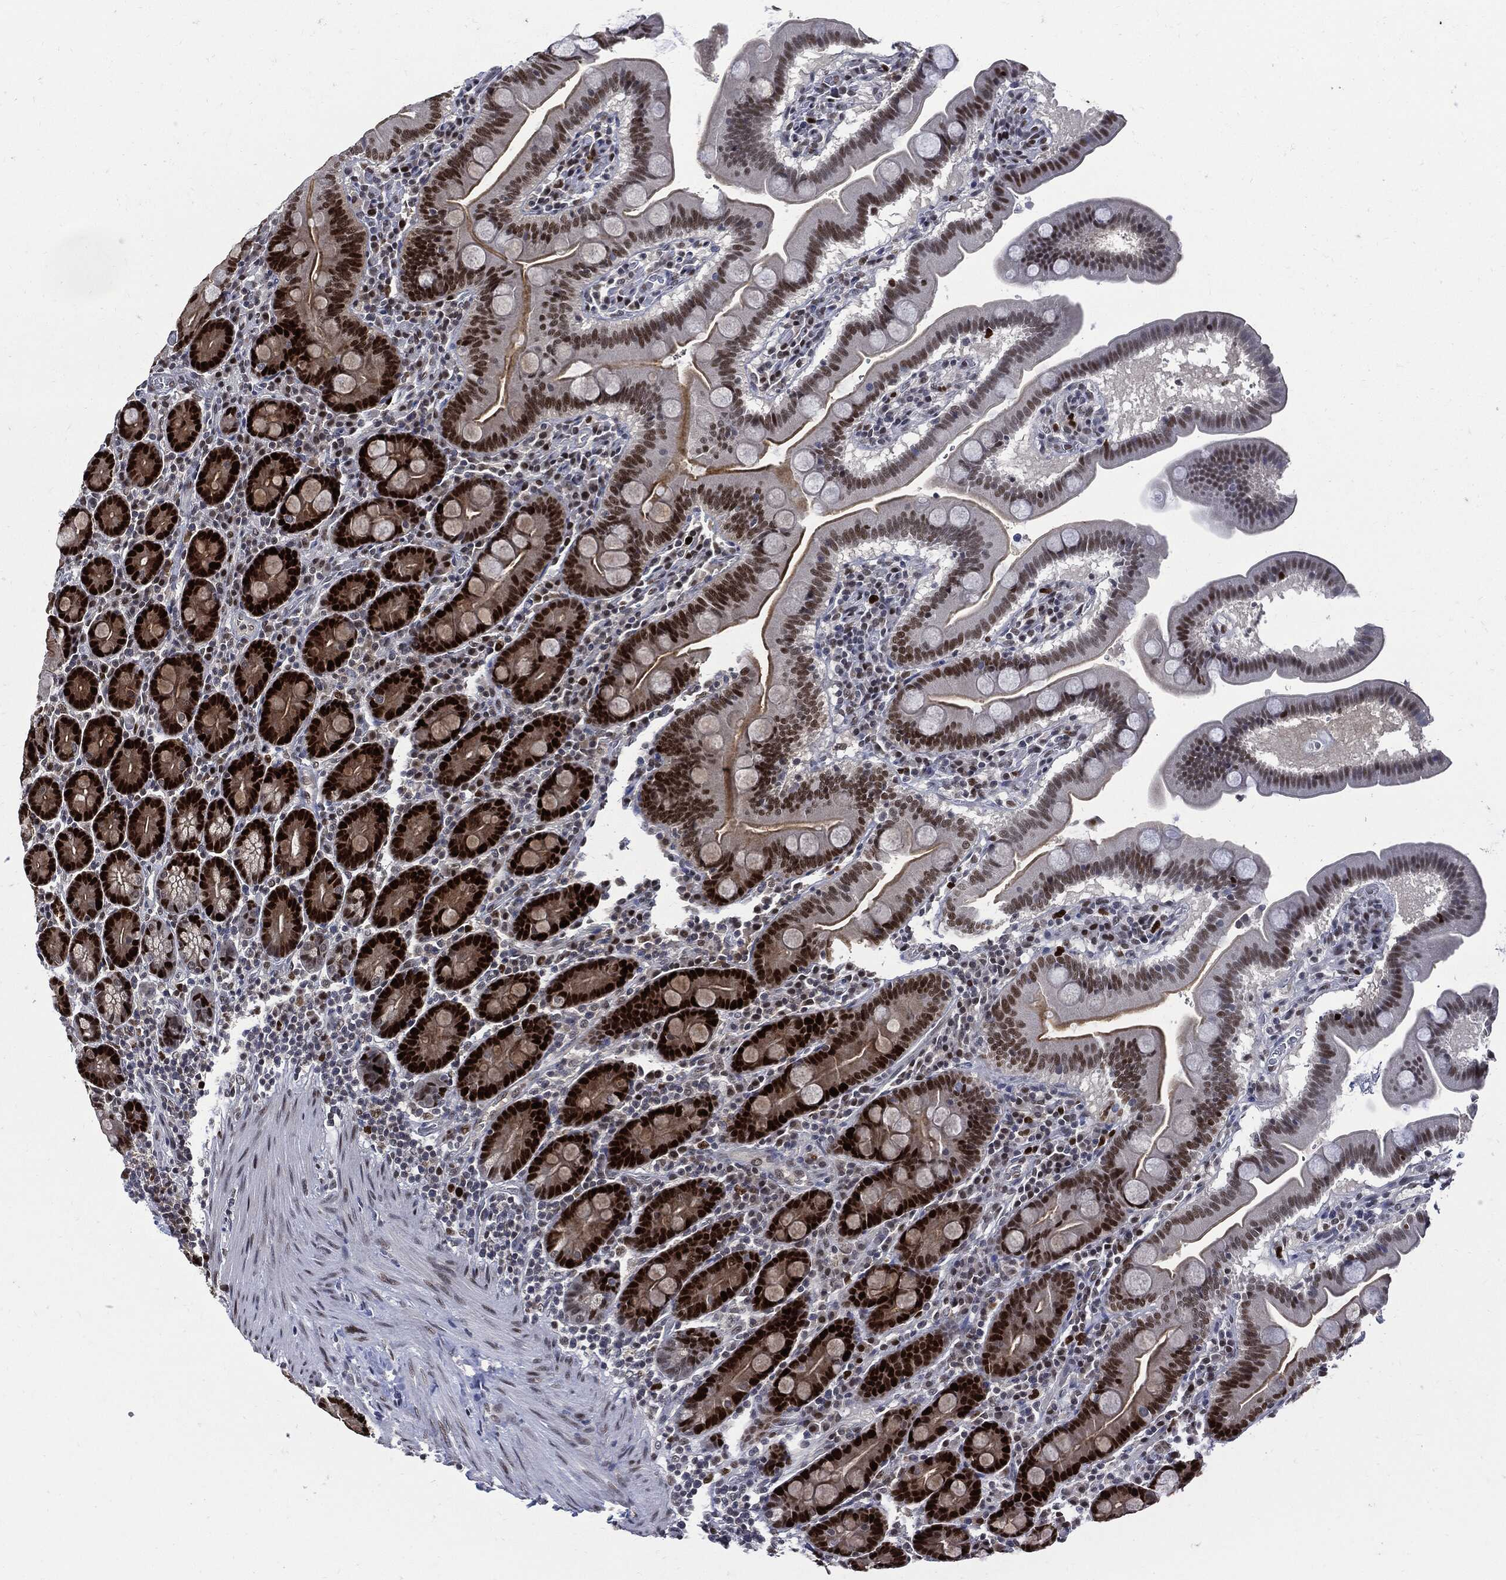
{"staining": {"intensity": "strong", "quantity": "25%-75%", "location": "nuclear"}, "tissue": "duodenum", "cell_type": "Glandular cells", "image_type": "normal", "snomed": [{"axis": "morphology", "description": "Normal tissue, NOS"}, {"axis": "topography", "description": "Duodenum"}], "caption": "IHC staining of normal duodenum, which demonstrates high levels of strong nuclear expression in approximately 25%-75% of glandular cells indicating strong nuclear protein staining. The staining was performed using DAB (3,3'-diaminobenzidine) (brown) for protein detection and nuclei were counterstained in hematoxylin (blue).", "gene": "PCNA", "patient": {"sex": "male", "age": 59}}